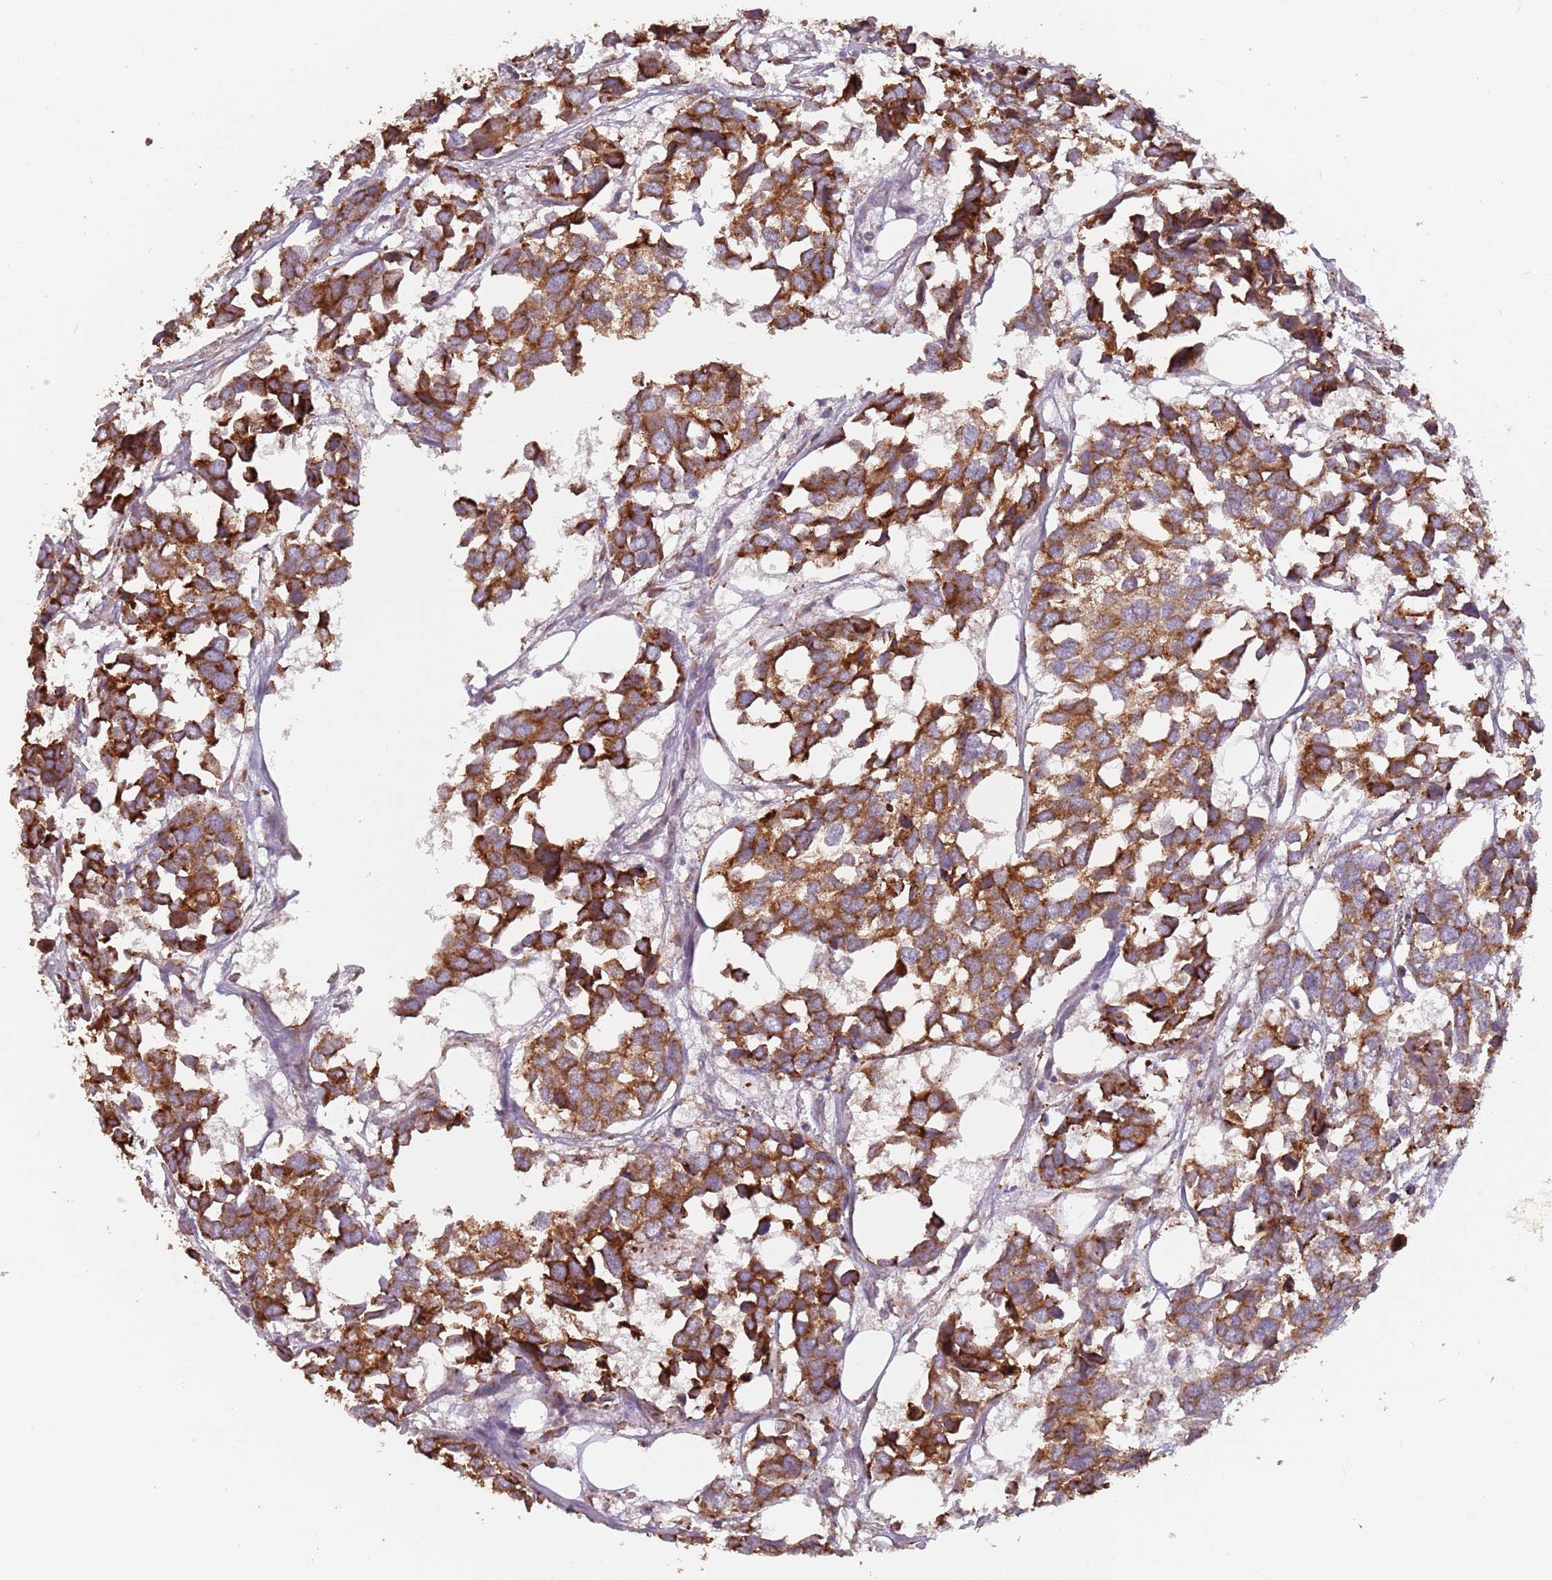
{"staining": {"intensity": "moderate", "quantity": ">75%", "location": "cytoplasmic/membranous"}, "tissue": "breast cancer", "cell_type": "Tumor cells", "image_type": "cancer", "snomed": [{"axis": "morphology", "description": "Duct carcinoma"}, {"axis": "topography", "description": "Breast"}], "caption": "Brown immunohistochemical staining in breast intraductal carcinoma reveals moderate cytoplasmic/membranous expression in about >75% of tumor cells.", "gene": "RPS9", "patient": {"sex": "female", "age": 83}}